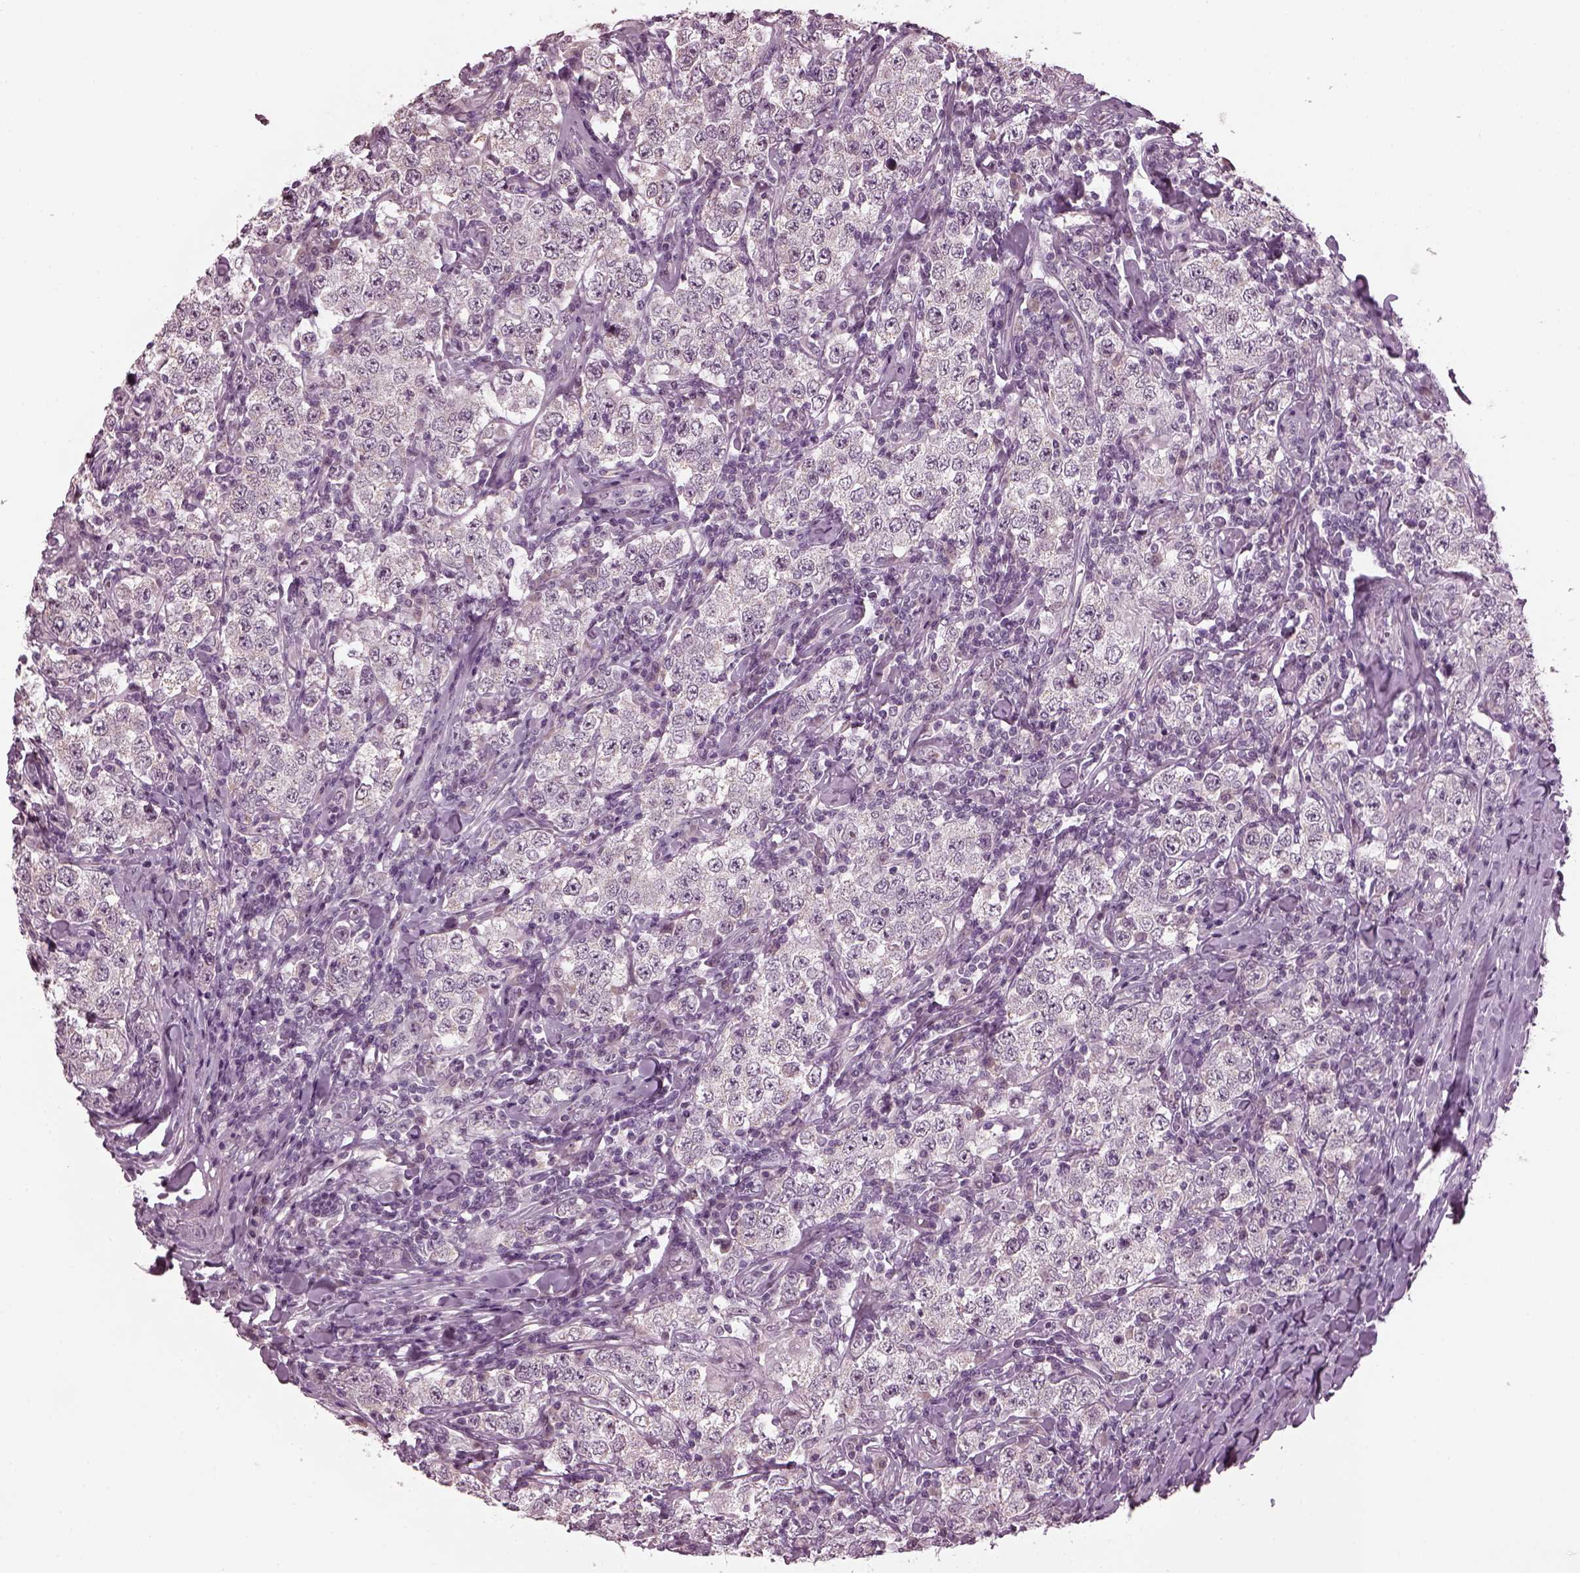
{"staining": {"intensity": "negative", "quantity": "none", "location": "none"}, "tissue": "testis cancer", "cell_type": "Tumor cells", "image_type": "cancer", "snomed": [{"axis": "morphology", "description": "Seminoma, NOS"}, {"axis": "morphology", "description": "Carcinoma, Embryonal, NOS"}, {"axis": "topography", "description": "Testis"}], "caption": "Tumor cells show no significant protein expression in testis cancer (embryonal carcinoma). Nuclei are stained in blue.", "gene": "CLCN4", "patient": {"sex": "male", "age": 41}}